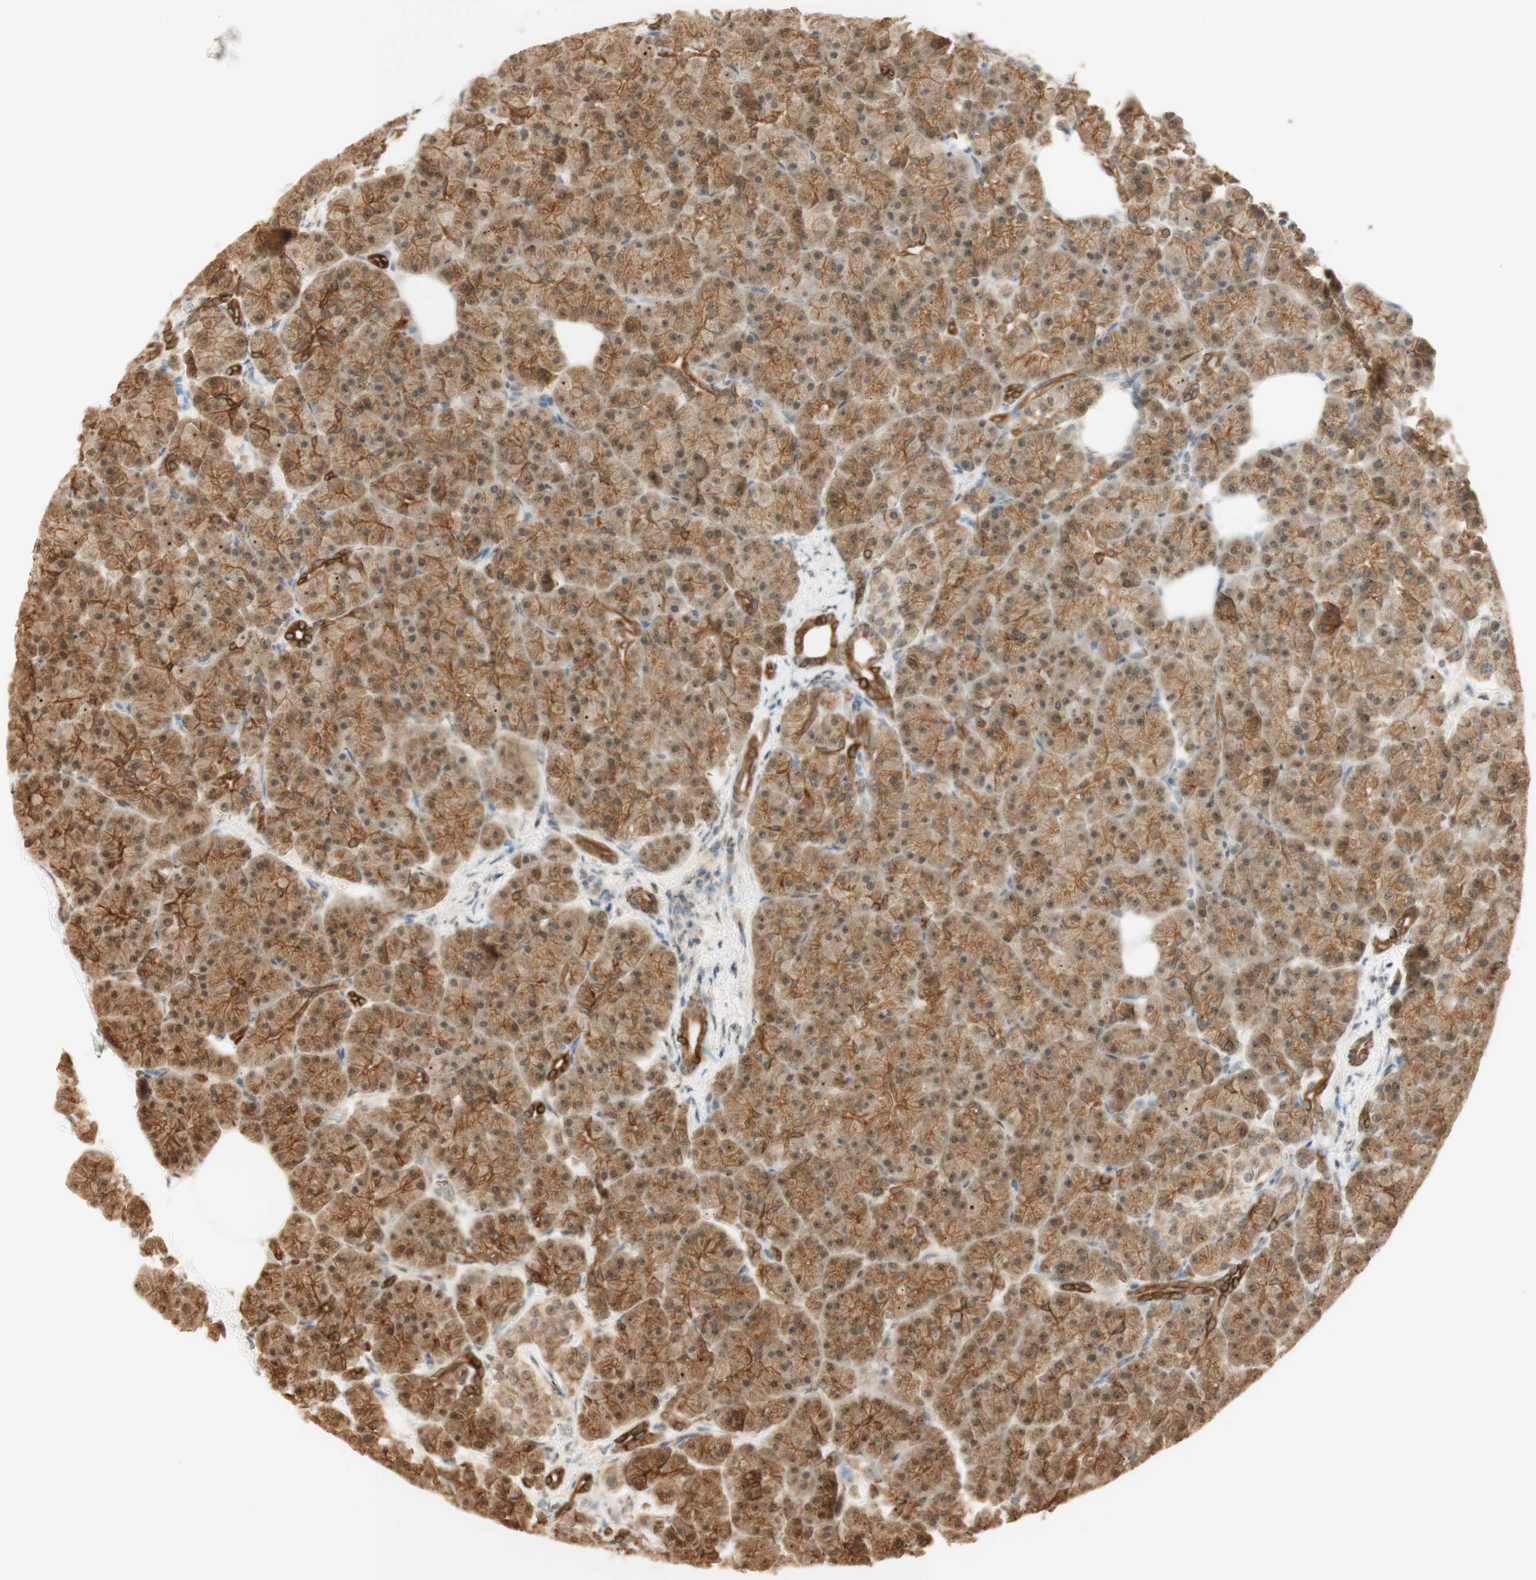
{"staining": {"intensity": "moderate", "quantity": ">75%", "location": "cytoplasmic/membranous"}, "tissue": "pancreas", "cell_type": "Exocrine glandular cells", "image_type": "normal", "snomed": [{"axis": "morphology", "description": "Normal tissue, NOS"}, {"axis": "topography", "description": "Pancreas"}], "caption": "Immunohistochemical staining of unremarkable human pancreas shows moderate cytoplasmic/membranous protein expression in approximately >75% of exocrine glandular cells. (DAB IHC, brown staining for protein, blue staining for nuclei).", "gene": "SPINT2", "patient": {"sex": "female", "age": 70}}